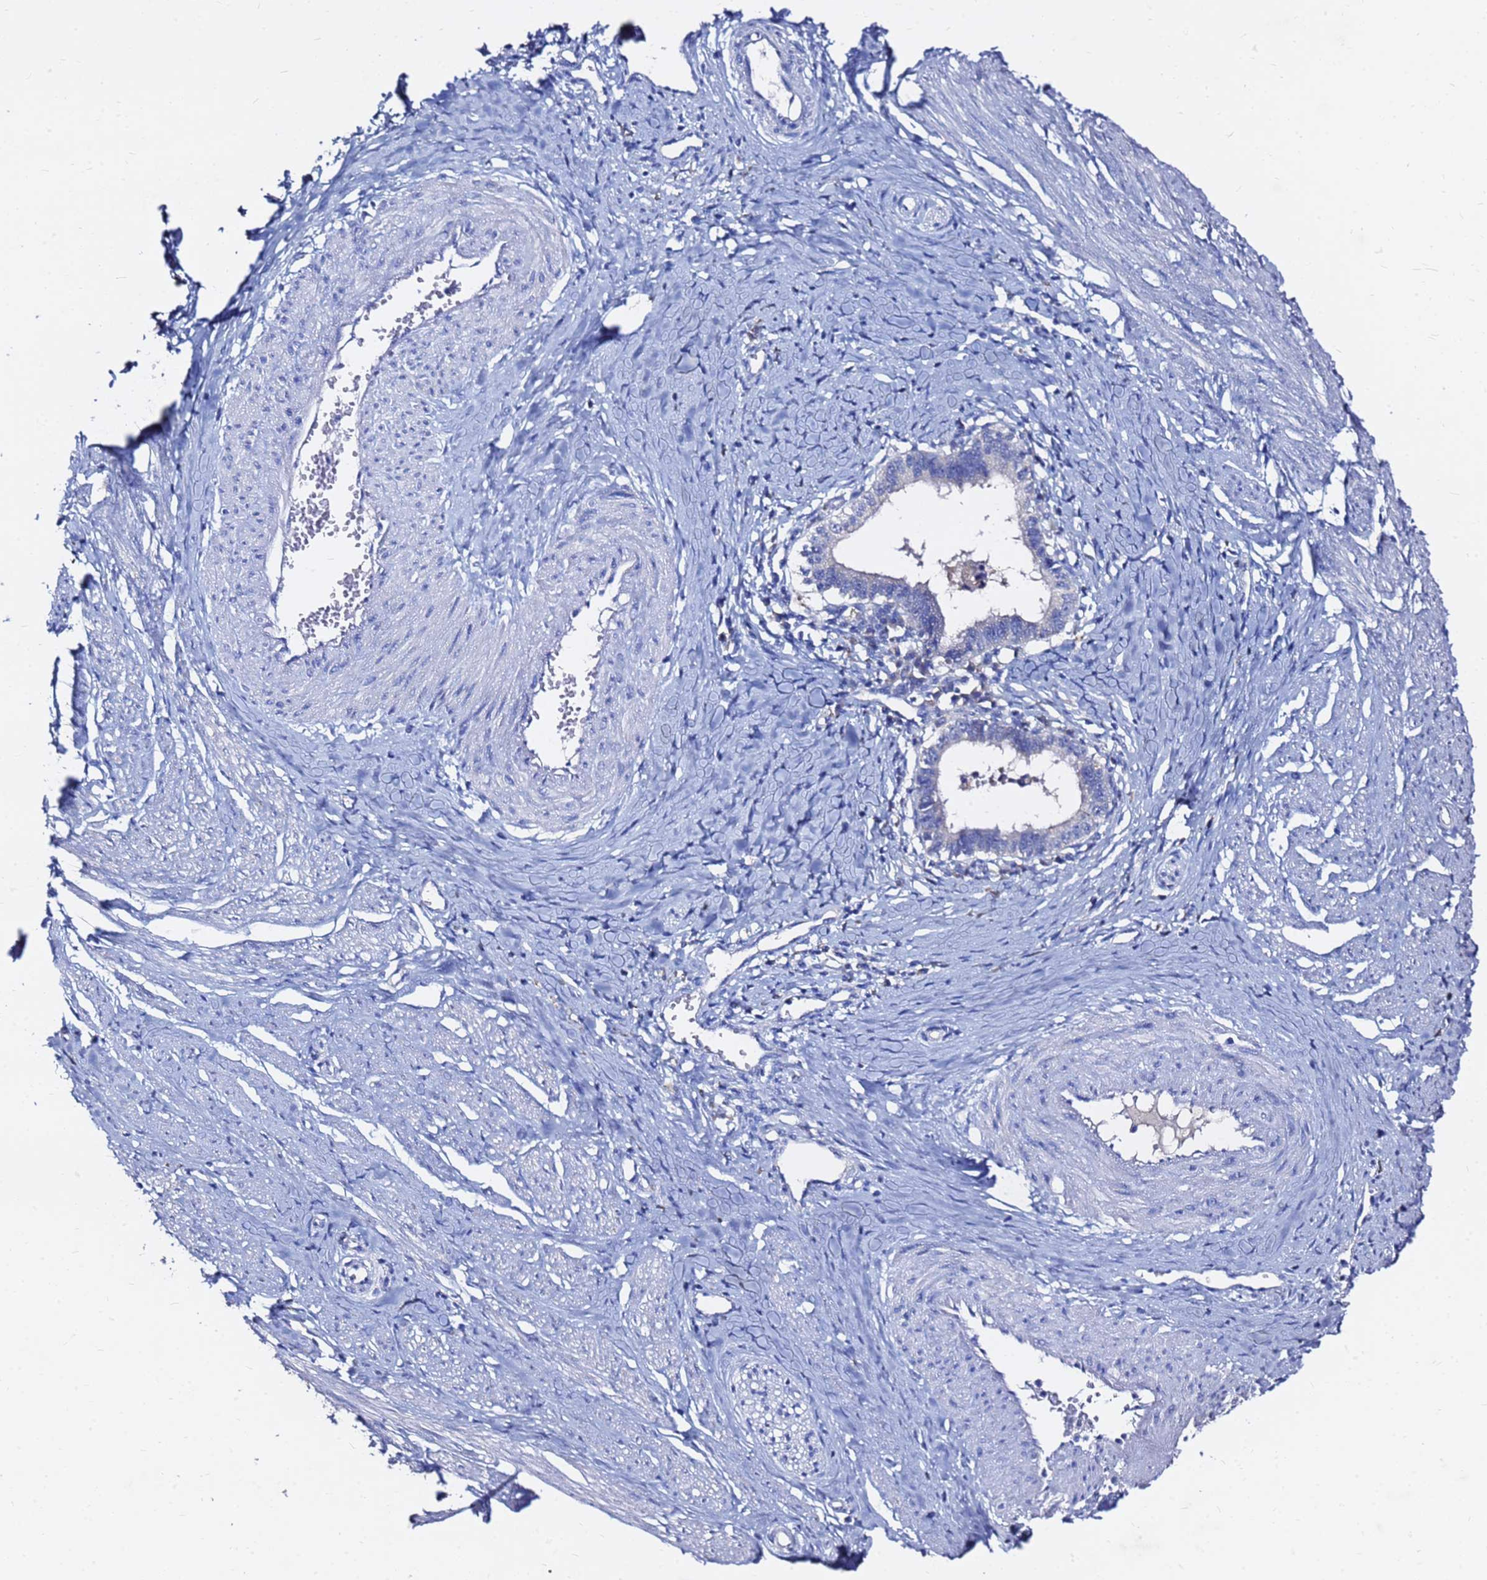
{"staining": {"intensity": "negative", "quantity": "none", "location": "none"}, "tissue": "cervical cancer", "cell_type": "Tumor cells", "image_type": "cancer", "snomed": [{"axis": "morphology", "description": "Adenocarcinoma, NOS"}, {"axis": "topography", "description": "Cervix"}], "caption": "Photomicrograph shows no protein expression in tumor cells of cervical cancer (adenocarcinoma) tissue.", "gene": "FAM183A", "patient": {"sex": "female", "age": 36}}